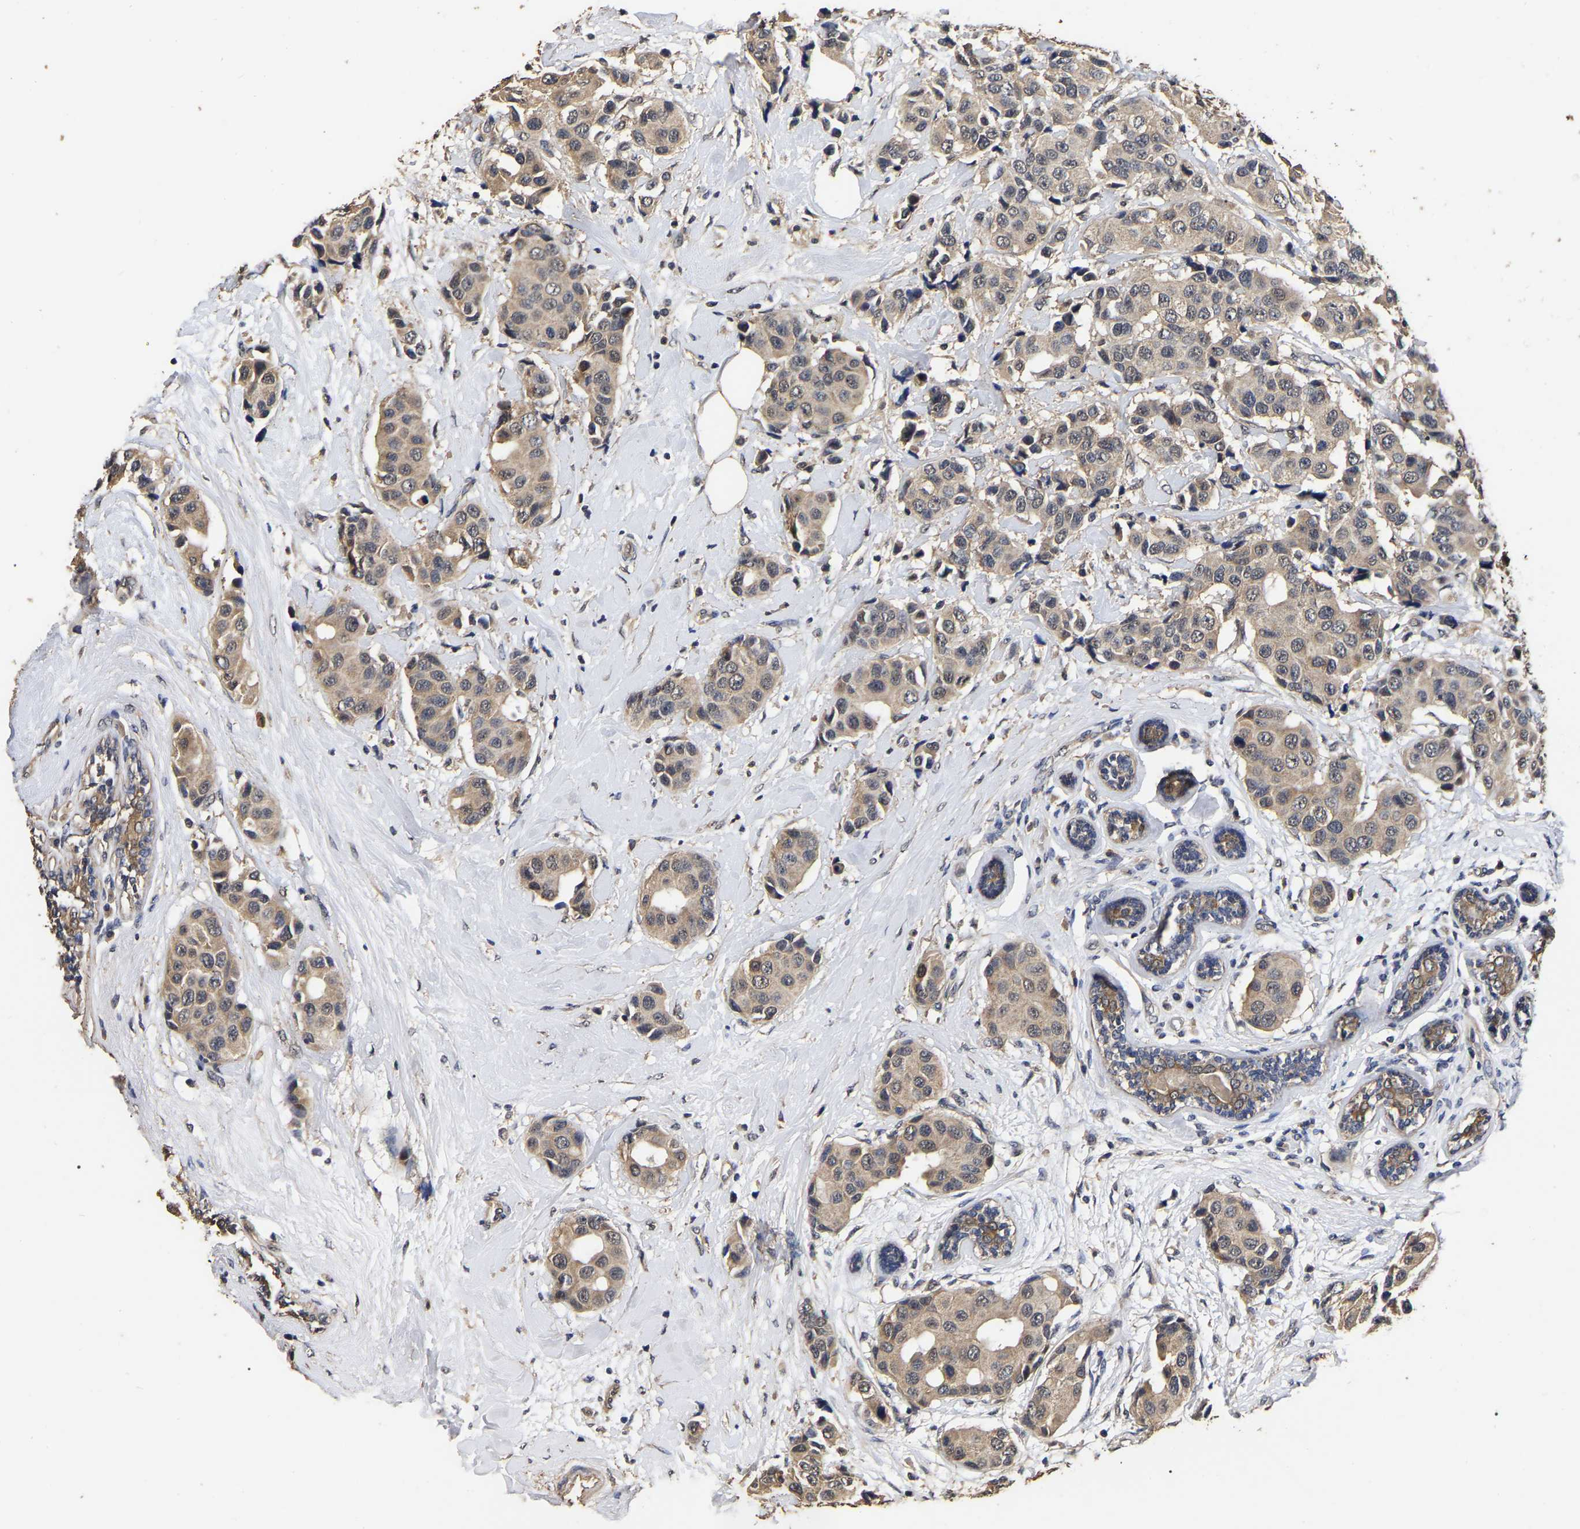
{"staining": {"intensity": "weak", "quantity": ">75%", "location": "cytoplasmic/membranous"}, "tissue": "breast cancer", "cell_type": "Tumor cells", "image_type": "cancer", "snomed": [{"axis": "morphology", "description": "Normal tissue, NOS"}, {"axis": "morphology", "description": "Duct carcinoma"}, {"axis": "topography", "description": "Breast"}], "caption": "Protein expression analysis of breast cancer shows weak cytoplasmic/membranous positivity in approximately >75% of tumor cells.", "gene": "STK32C", "patient": {"sex": "female", "age": 39}}